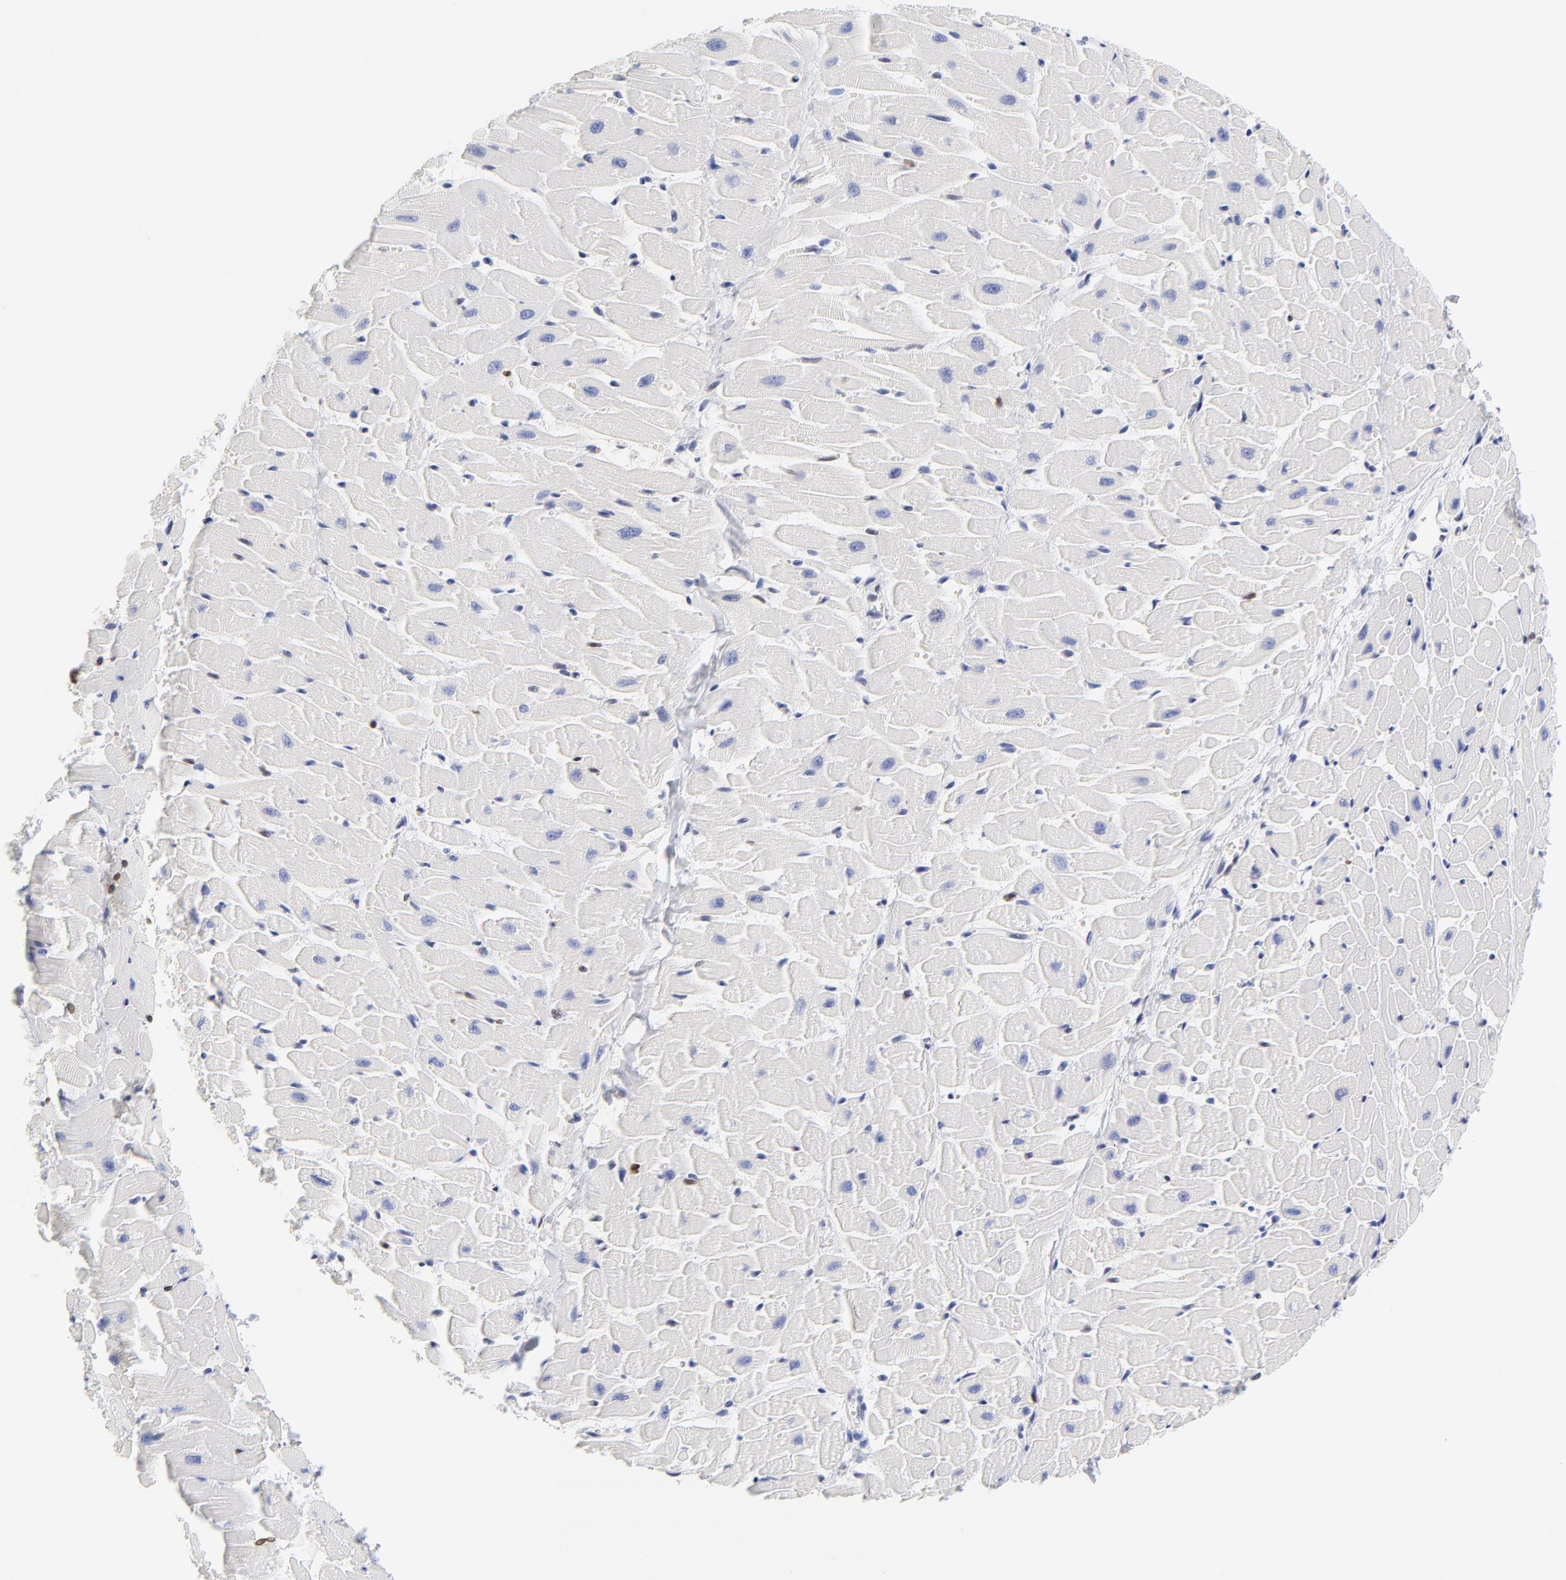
{"staining": {"intensity": "negative", "quantity": "none", "location": "none"}, "tissue": "heart muscle", "cell_type": "Cardiomyocytes", "image_type": "normal", "snomed": [{"axis": "morphology", "description": "Normal tissue, NOS"}, {"axis": "topography", "description": "Heart"}], "caption": "An IHC histopathology image of normal heart muscle is shown. There is no staining in cardiomyocytes of heart muscle.", "gene": "THAP7", "patient": {"sex": "female", "age": 19}}